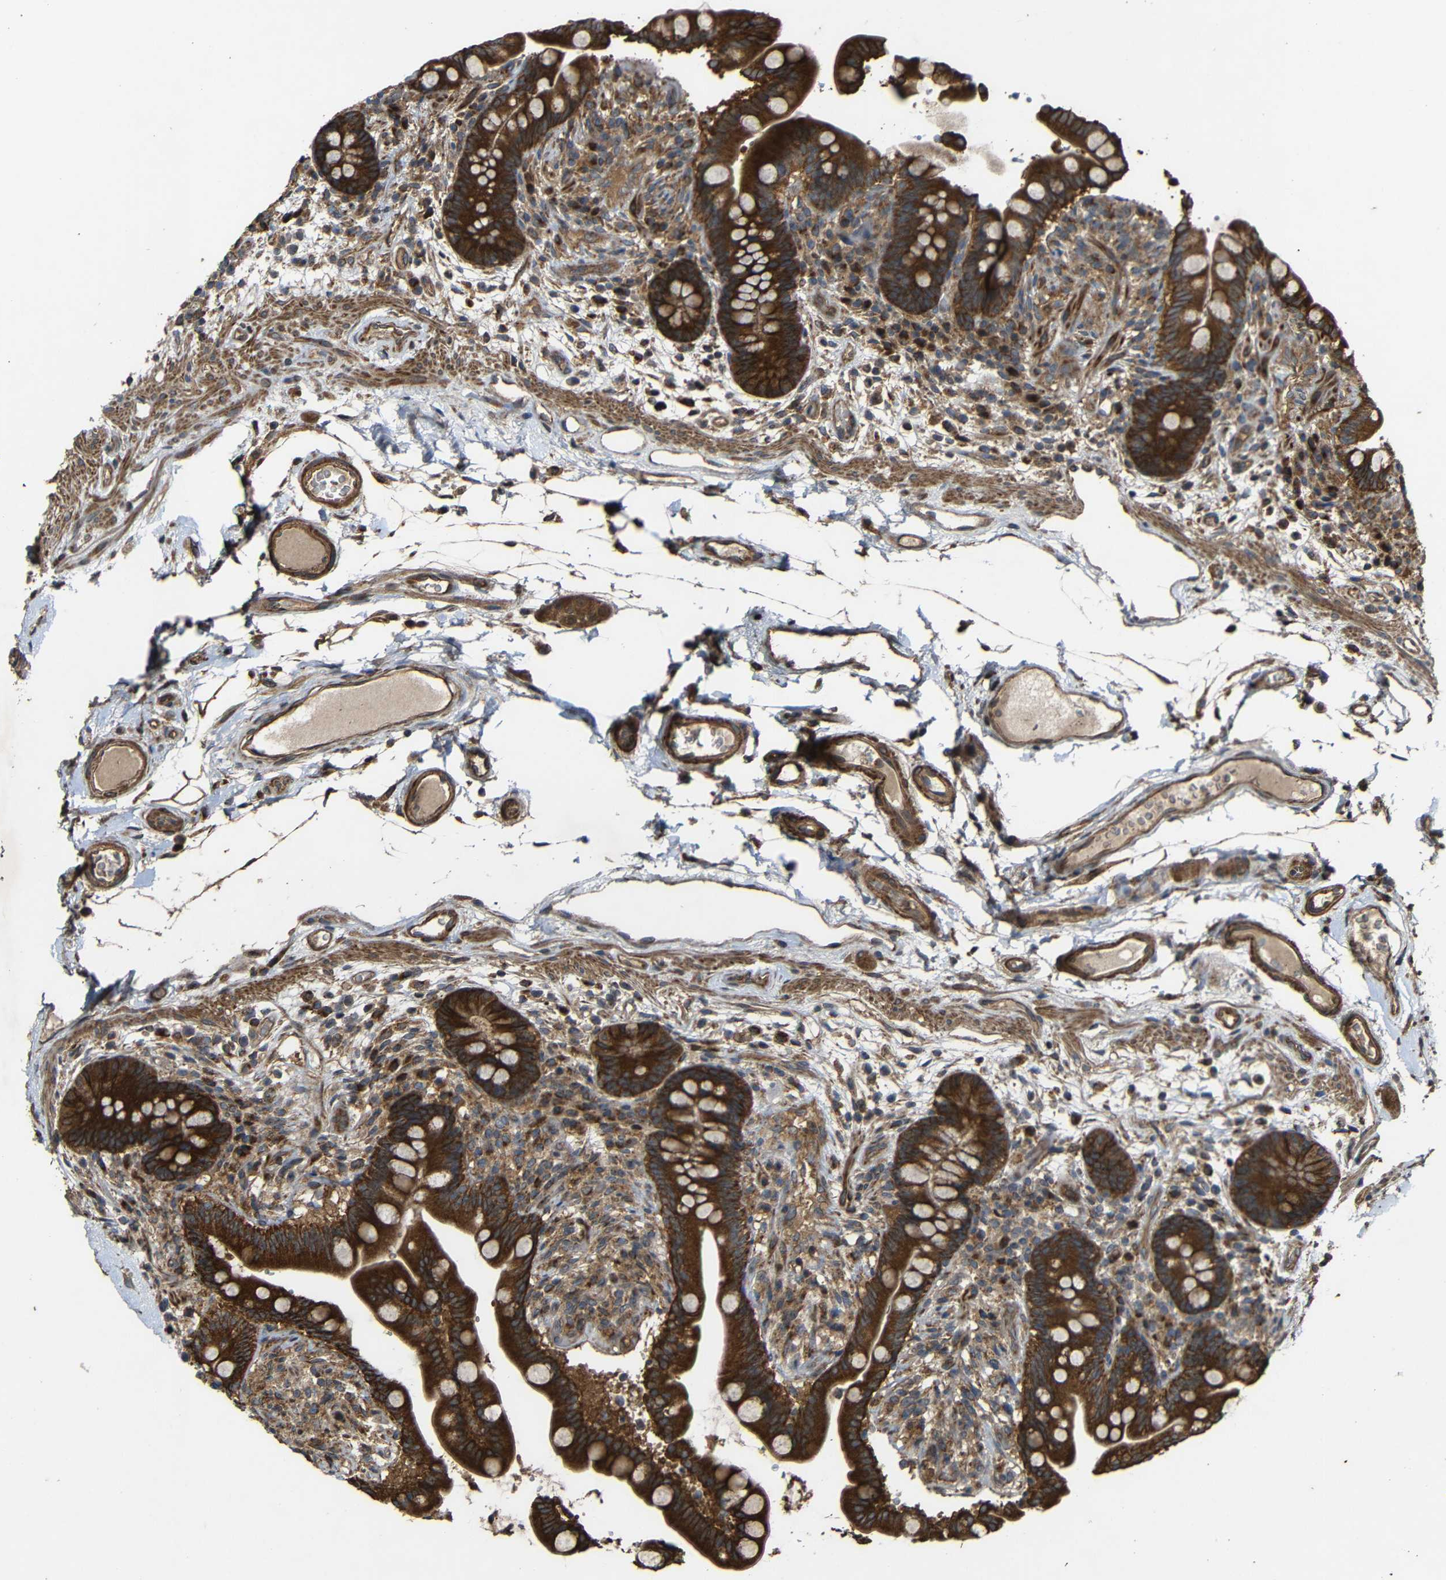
{"staining": {"intensity": "moderate", "quantity": ">75%", "location": "cytoplasmic/membranous"}, "tissue": "colon", "cell_type": "Endothelial cells", "image_type": "normal", "snomed": [{"axis": "morphology", "description": "Normal tissue, NOS"}, {"axis": "topography", "description": "Colon"}], "caption": "Protein expression analysis of normal human colon reveals moderate cytoplasmic/membranous expression in approximately >75% of endothelial cells. Using DAB (3,3'-diaminobenzidine) (brown) and hematoxylin (blue) stains, captured at high magnification using brightfield microscopy.", "gene": "C1GALT1", "patient": {"sex": "male", "age": 73}}